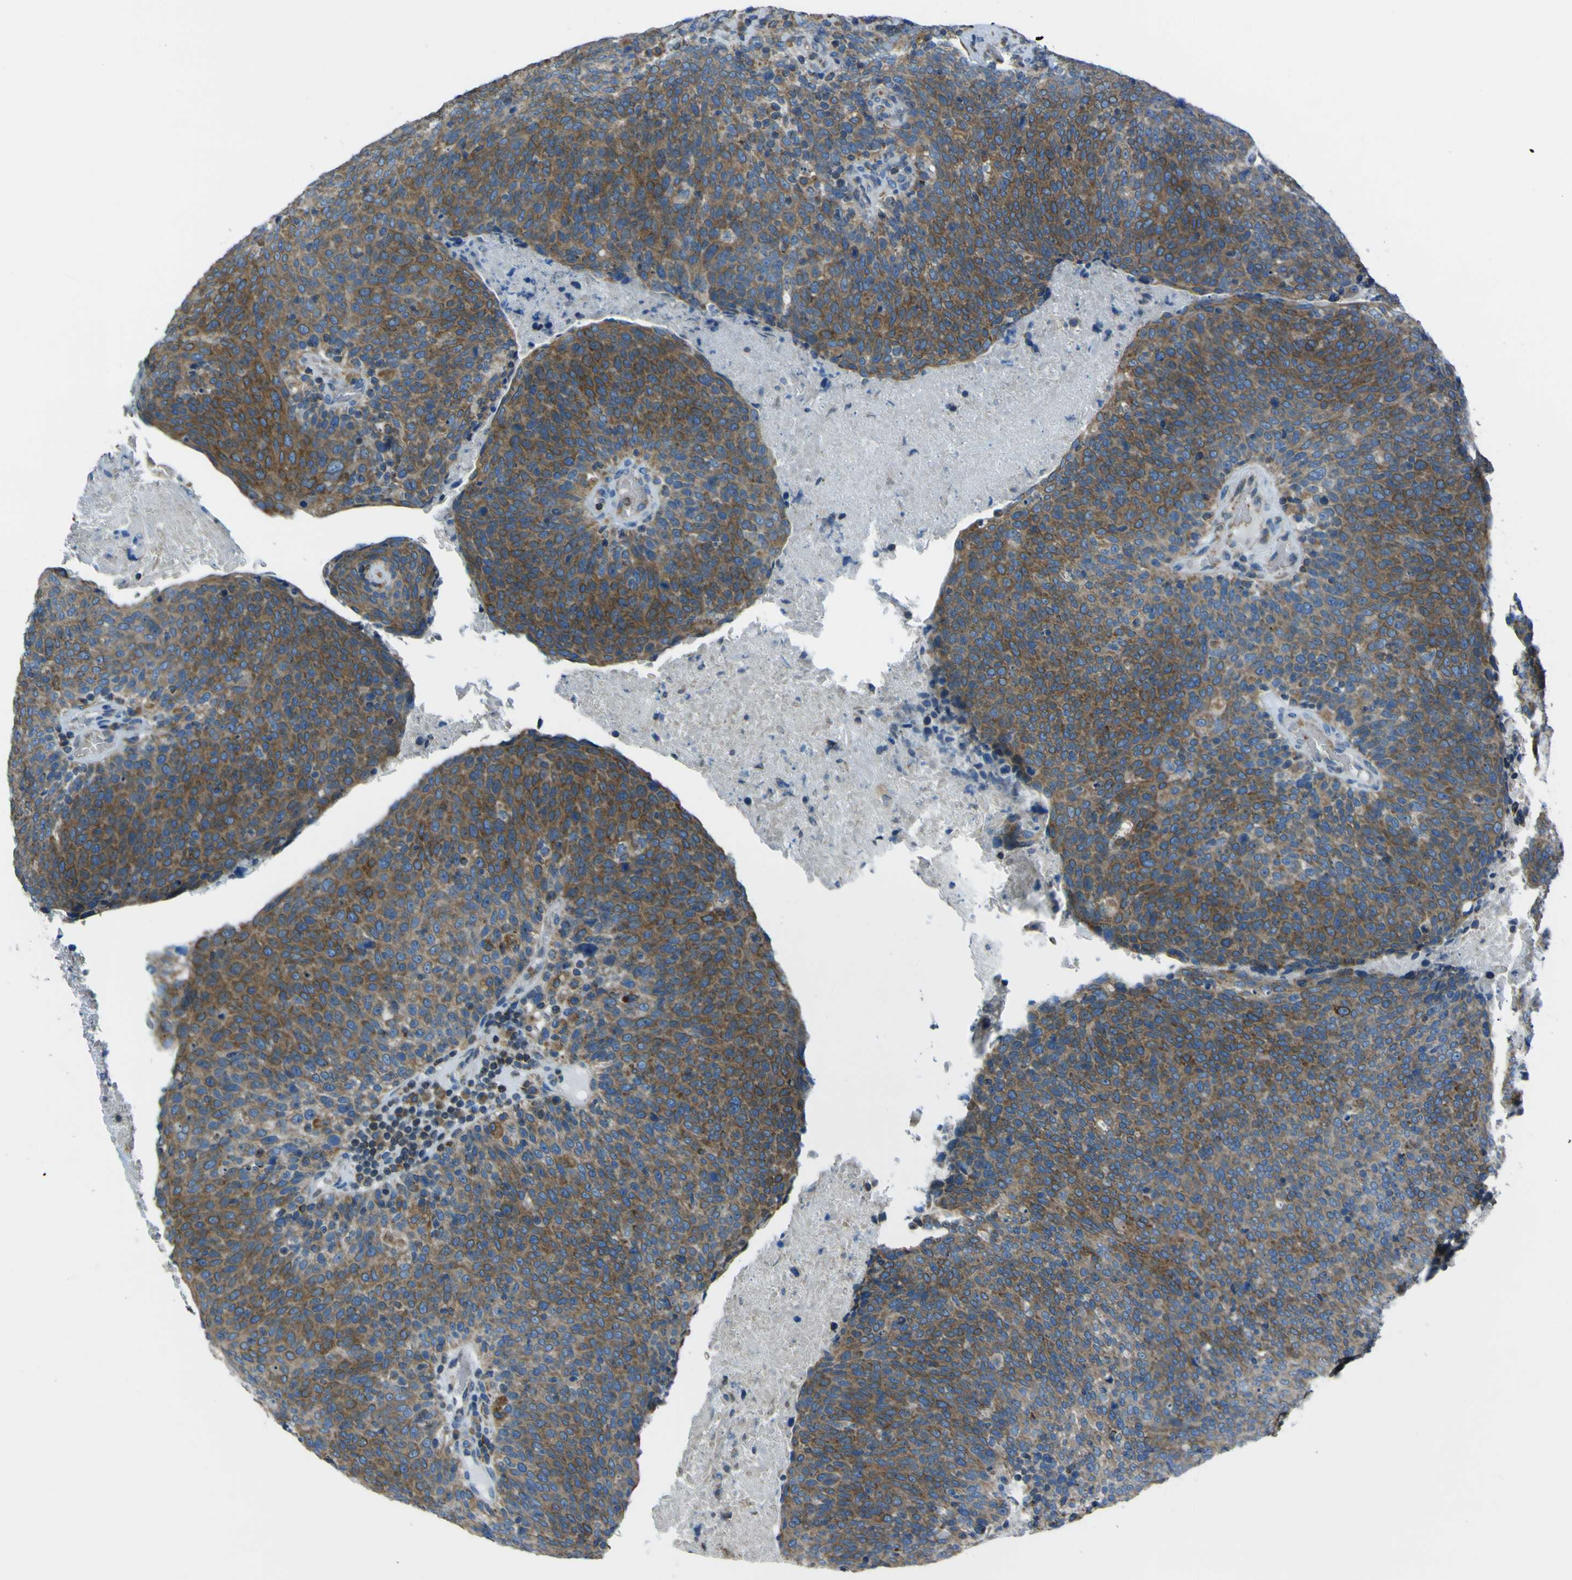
{"staining": {"intensity": "moderate", "quantity": ">75%", "location": "cytoplasmic/membranous"}, "tissue": "head and neck cancer", "cell_type": "Tumor cells", "image_type": "cancer", "snomed": [{"axis": "morphology", "description": "Squamous cell carcinoma, NOS"}, {"axis": "morphology", "description": "Squamous cell carcinoma, metastatic, NOS"}, {"axis": "topography", "description": "Lymph node"}, {"axis": "topography", "description": "Head-Neck"}], "caption": "Protein staining by immunohistochemistry (IHC) shows moderate cytoplasmic/membranous staining in approximately >75% of tumor cells in head and neck cancer. (brown staining indicates protein expression, while blue staining denotes nuclei).", "gene": "STIM1", "patient": {"sex": "male", "age": 62}}